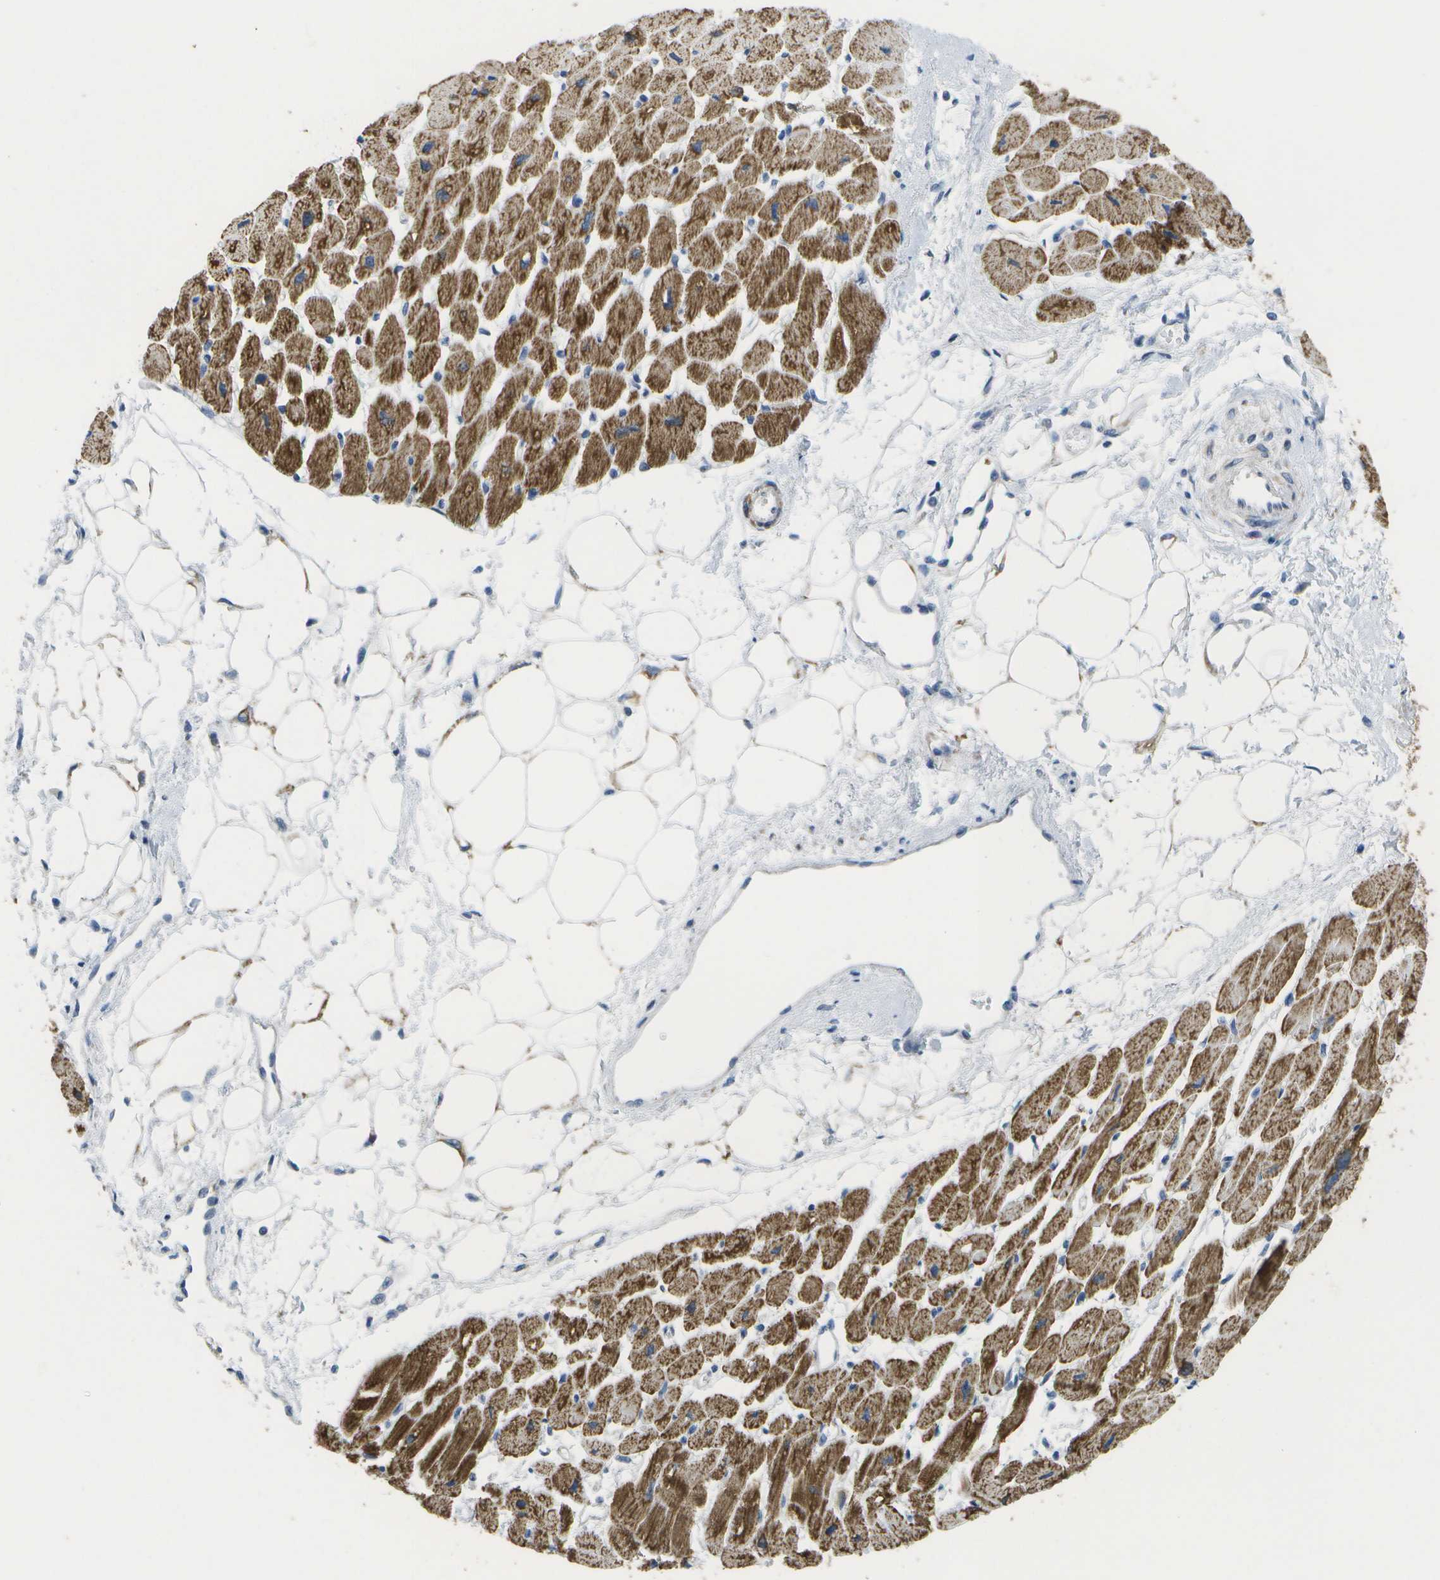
{"staining": {"intensity": "moderate", "quantity": "25%-75%", "location": "cytoplasmic/membranous"}, "tissue": "heart muscle", "cell_type": "Cardiomyocytes", "image_type": "normal", "snomed": [{"axis": "morphology", "description": "Normal tissue, NOS"}, {"axis": "topography", "description": "Heart"}], "caption": "This is a micrograph of immunohistochemistry (IHC) staining of benign heart muscle, which shows moderate staining in the cytoplasmic/membranous of cardiomyocytes.", "gene": "TMEM223", "patient": {"sex": "female", "age": 54}}